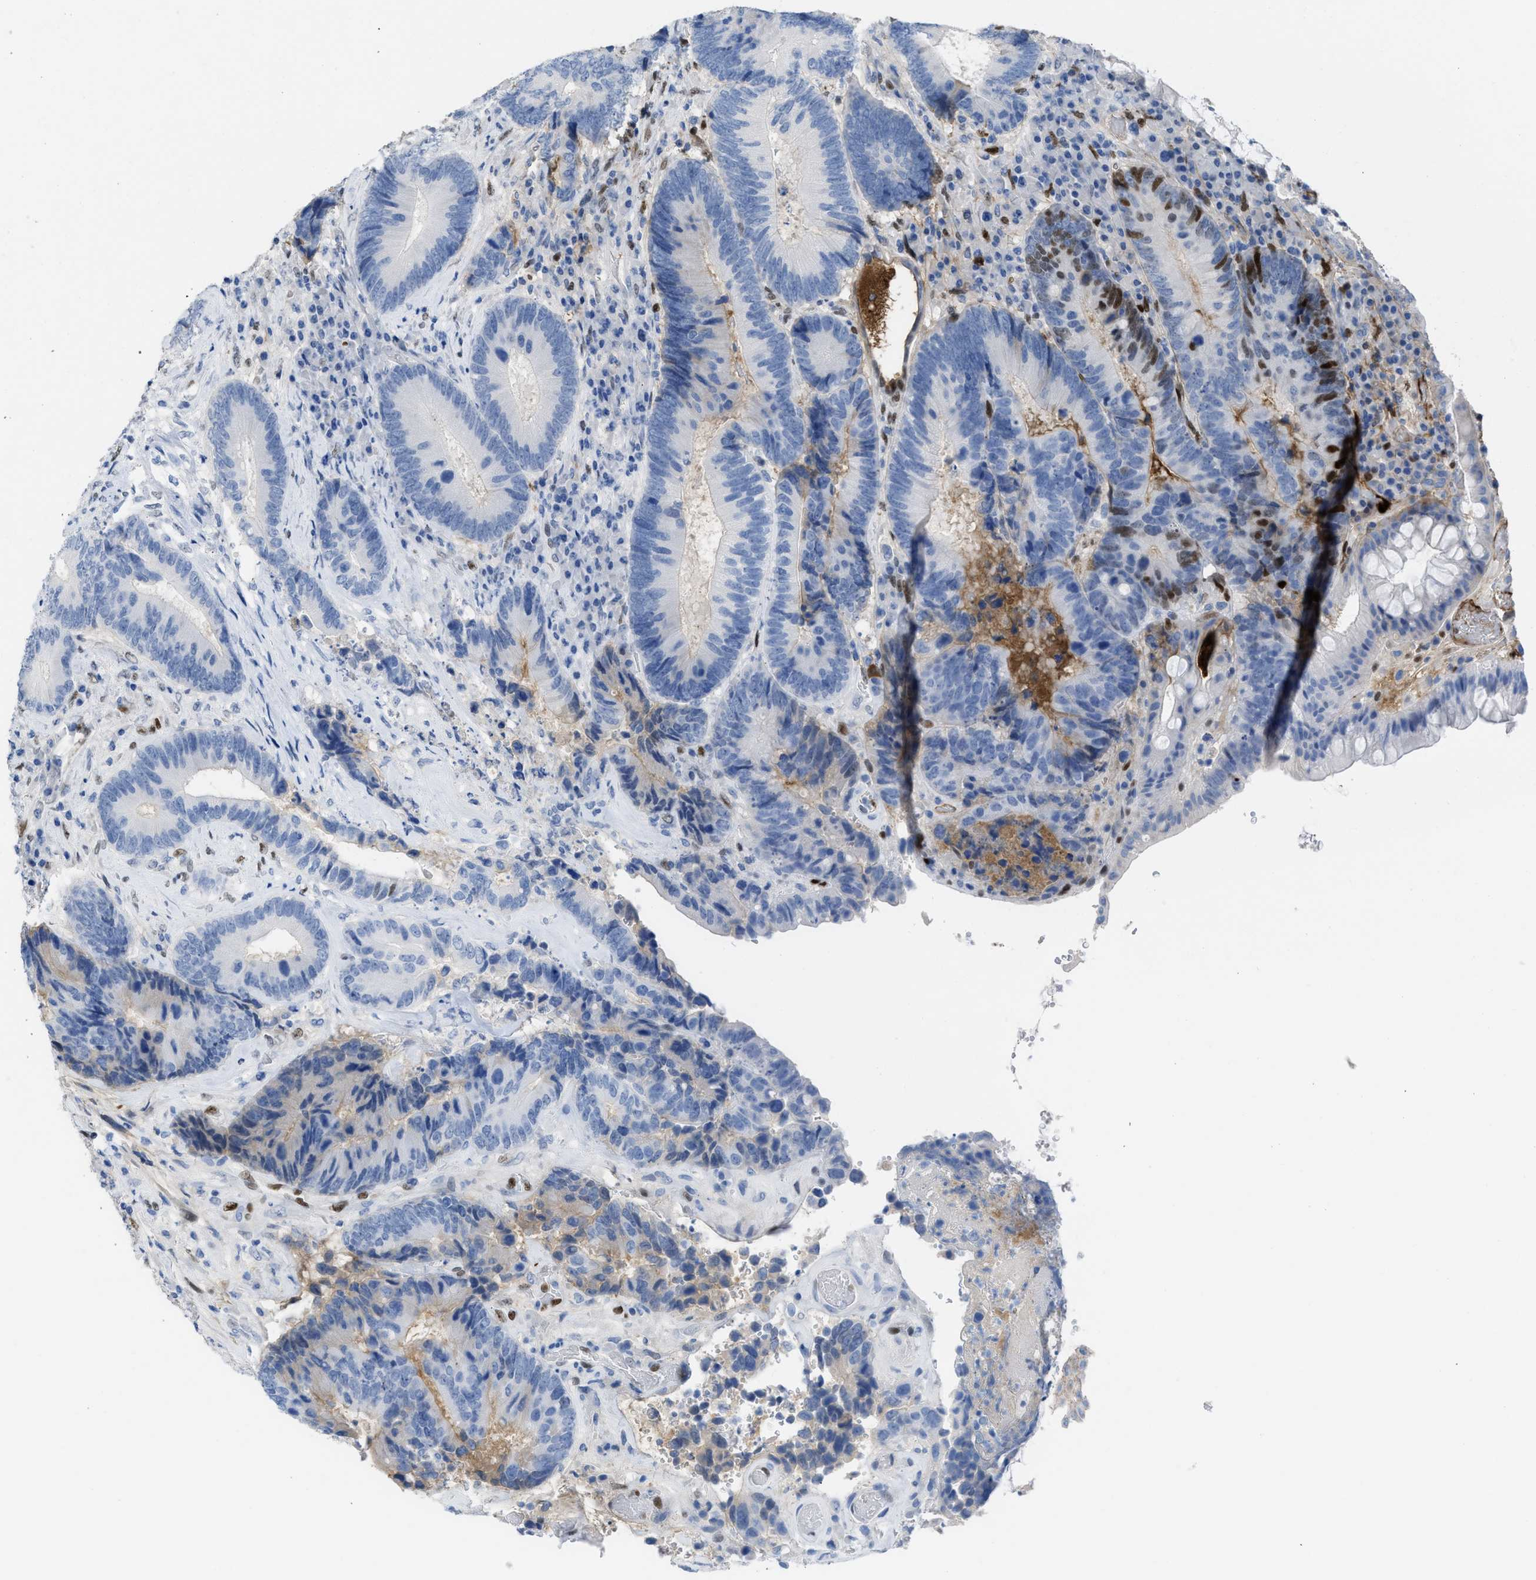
{"staining": {"intensity": "moderate", "quantity": "<25%", "location": "nuclear"}, "tissue": "colorectal cancer", "cell_type": "Tumor cells", "image_type": "cancer", "snomed": [{"axis": "morphology", "description": "Adenocarcinoma, NOS"}, {"axis": "topography", "description": "Rectum"}], "caption": "Immunohistochemistry staining of colorectal cancer (adenocarcinoma), which demonstrates low levels of moderate nuclear expression in approximately <25% of tumor cells indicating moderate nuclear protein expression. The staining was performed using DAB (brown) for protein detection and nuclei were counterstained in hematoxylin (blue).", "gene": "LEF1", "patient": {"sex": "female", "age": 89}}